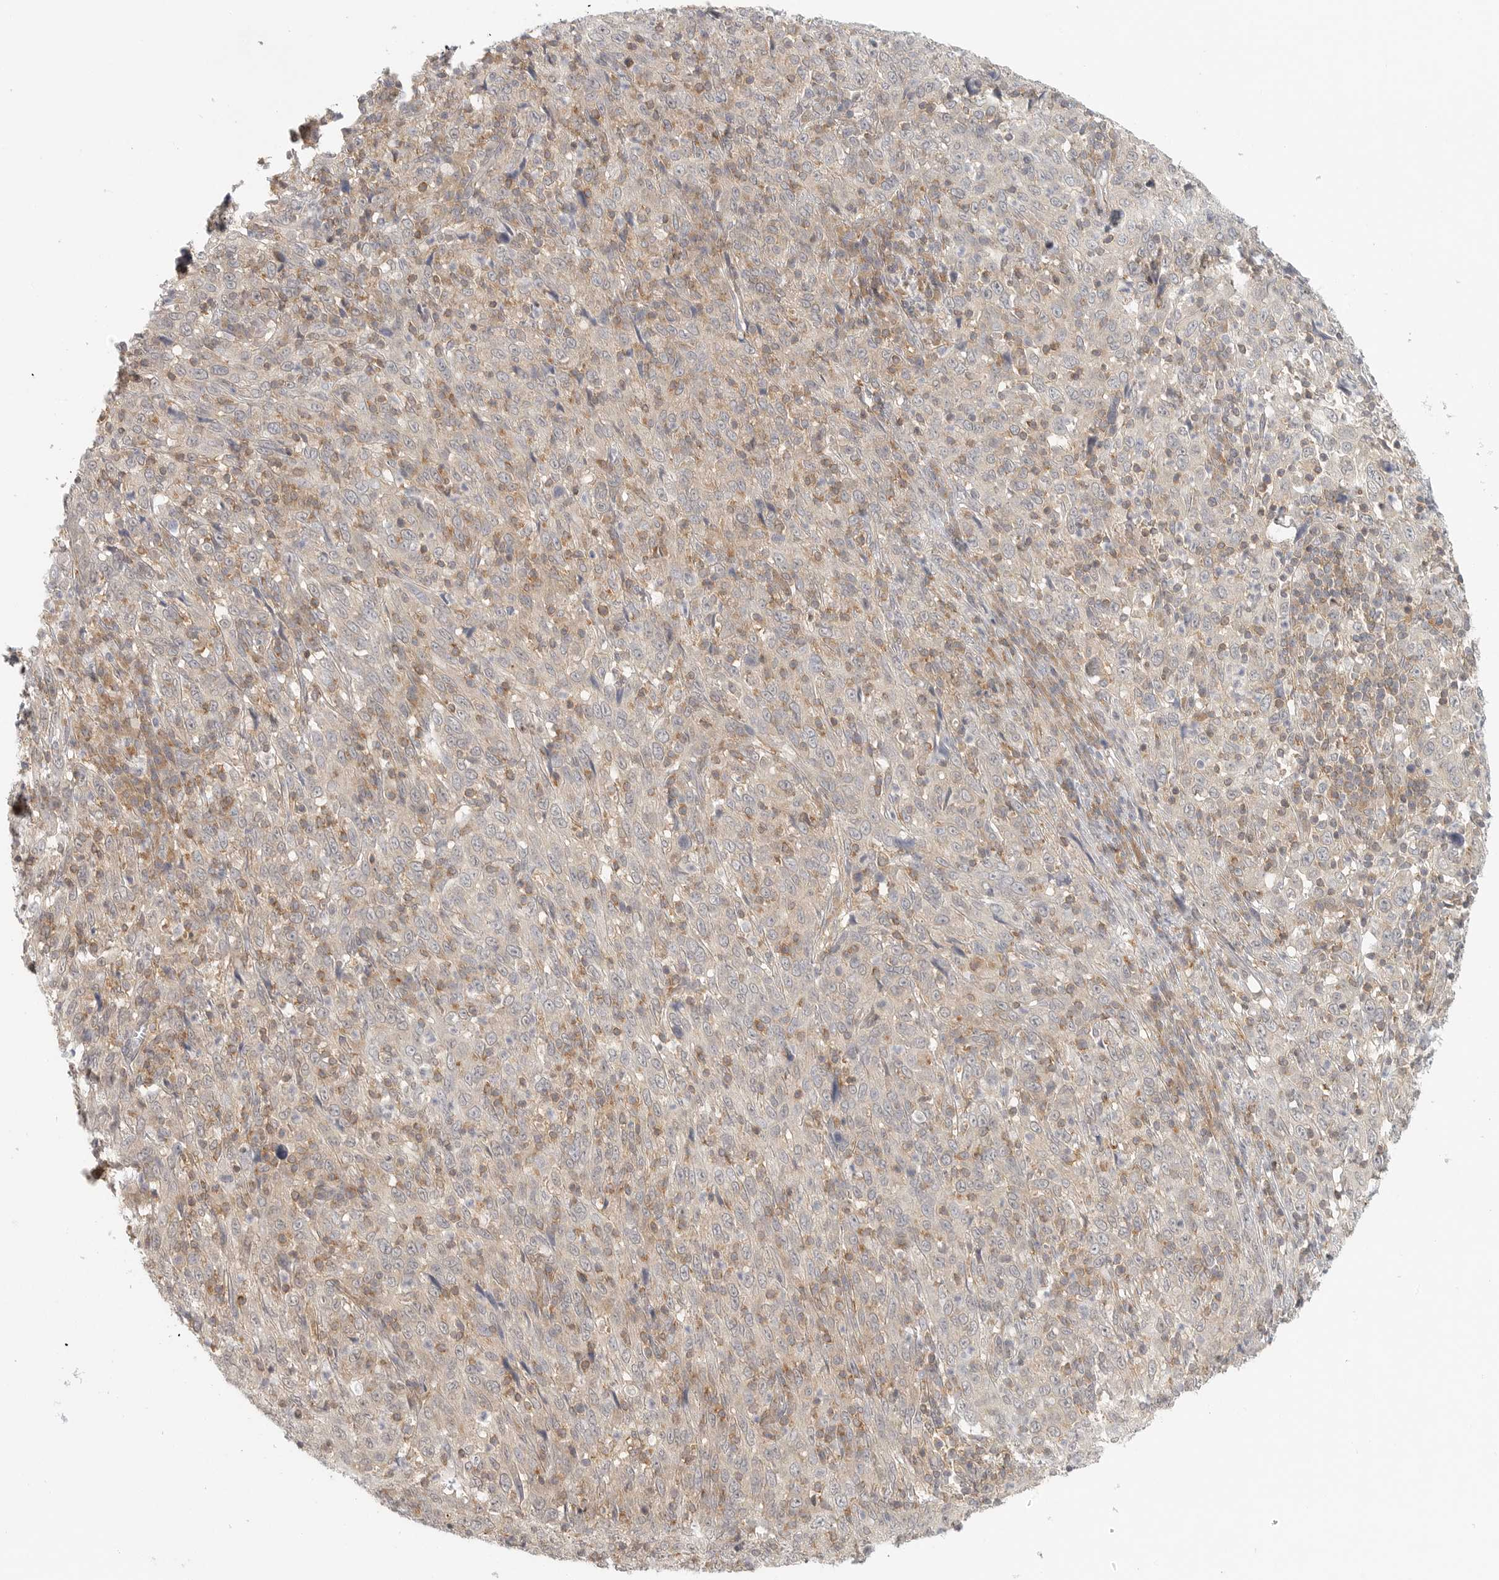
{"staining": {"intensity": "negative", "quantity": "none", "location": "none"}, "tissue": "cervical cancer", "cell_type": "Tumor cells", "image_type": "cancer", "snomed": [{"axis": "morphology", "description": "Squamous cell carcinoma, NOS"}, {"axis": "topography", "description": "Cervix"}], "caption": "A micrograph of squamous cell carcinoma (cervical) stained for a protein displays no brown staining in tumor cells.", "gene": "HDAC6", "patient": {"sex": "female", "age": 46}}